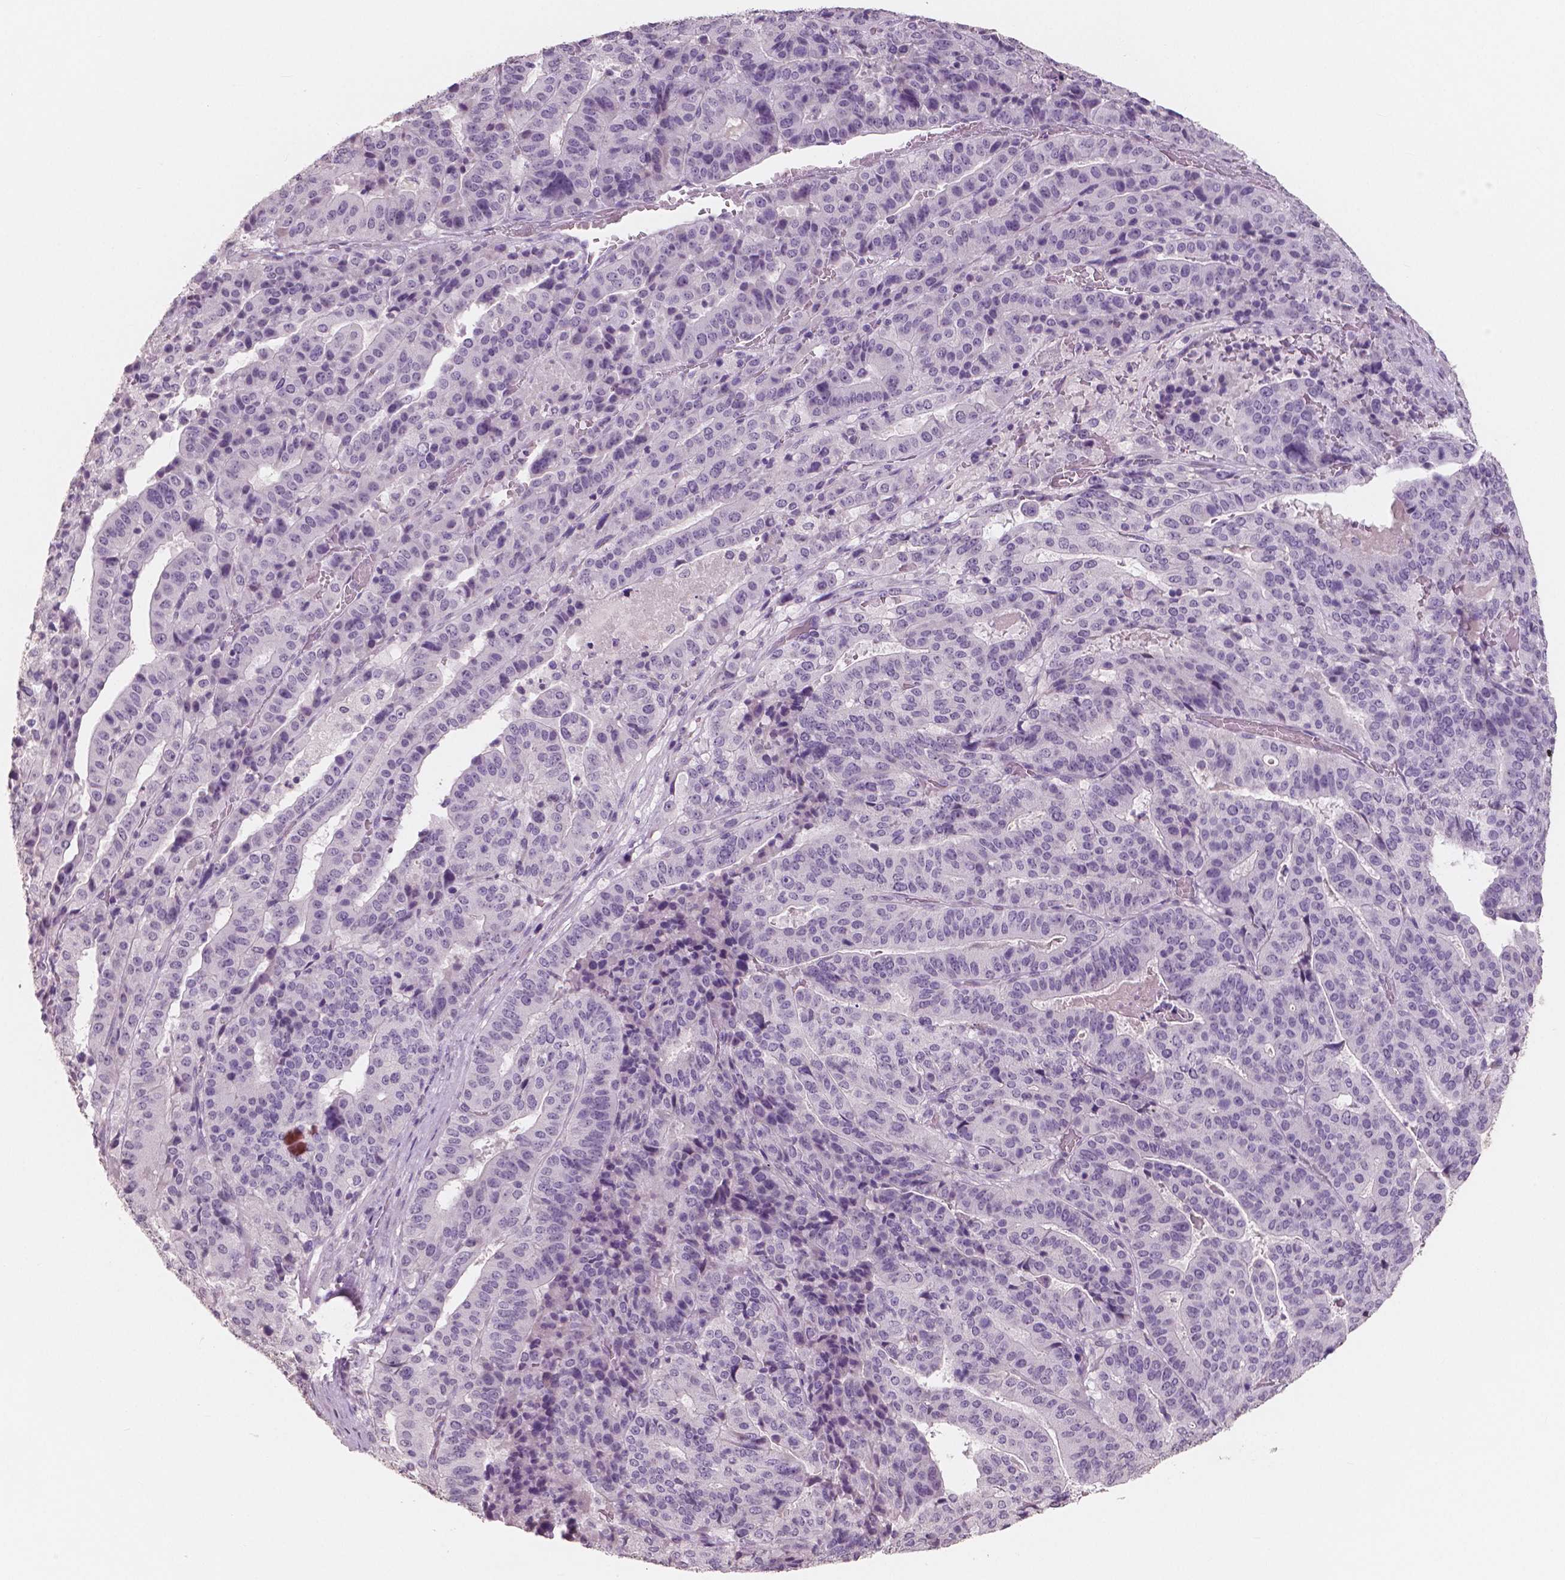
{"staining": {"intensity": "negative", "quantity": "none", "location": "none"}, "tissue": "stomach cancer", "cell_type": "Tumor cells", "image_type": "cancer", "snomed": [{"axis": "morphology", "description": "Adenocarcinoma, NOS"}, {"axis": "topography", "description": "Stomach"}], "caption": "This is a histopathology image of immunohistochemistry staining of stomach cancer, which shows no expression in tumor cells.", "gene": "NECAB1", "patient": {"sex": "male", "age": 48}}